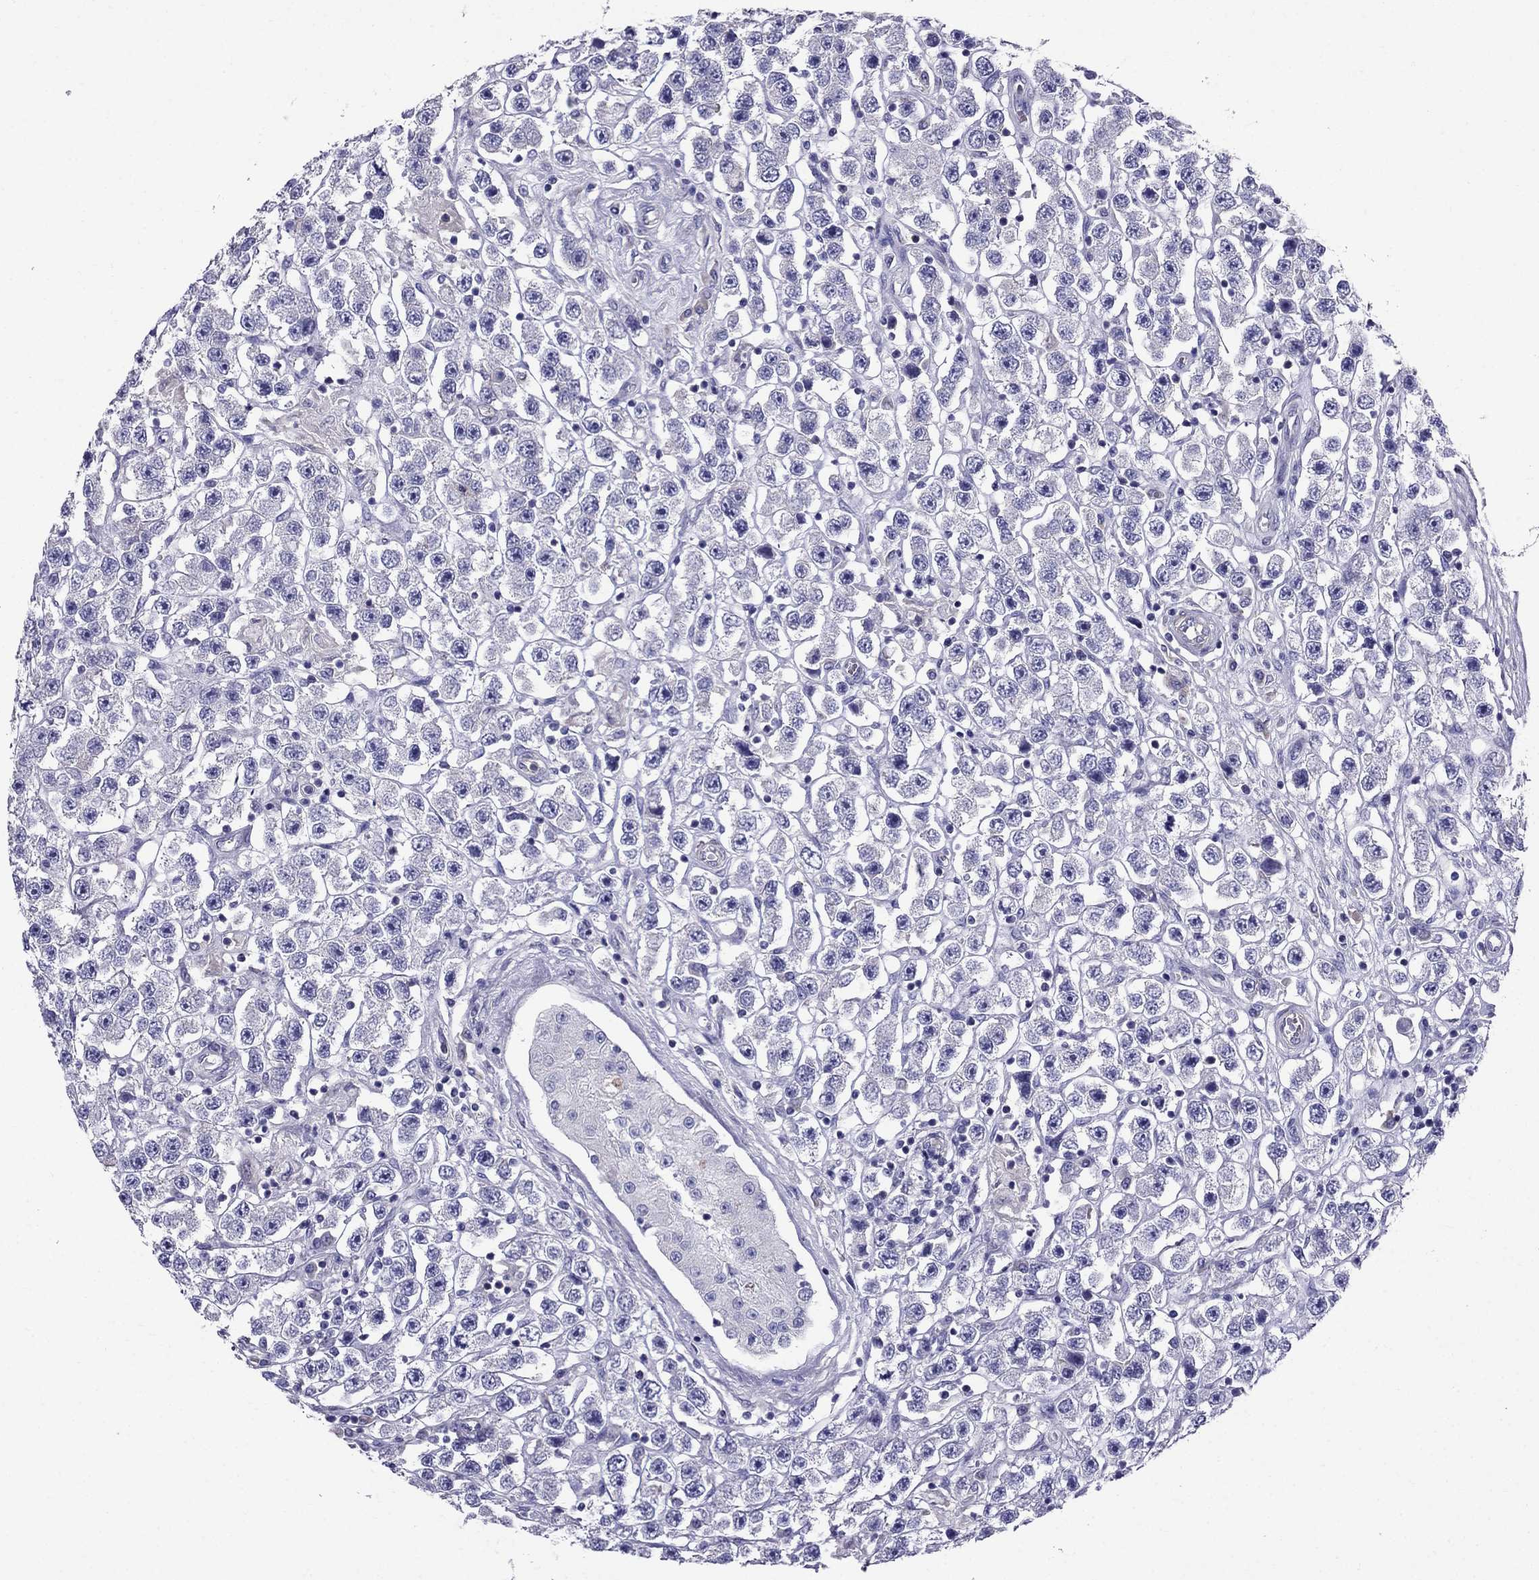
{"staining": {"intensity": "negative", "quantity": "none", "location": "none"}, "tissue": "testis cancer", "cell_type": "Tumor cells", "image_type": "cancer", "snomed": [{"axis": "morphology", "description": "Seminoma, NOS"}, {"axis": "topography", "description": "Testis"}], "caption": "An image of testis cancer (seminoma) stained for a protein demonstrates no brown staining in tumor cells.", "gene": "GPR50", "patient": {"sex": "male", "age": 45}}